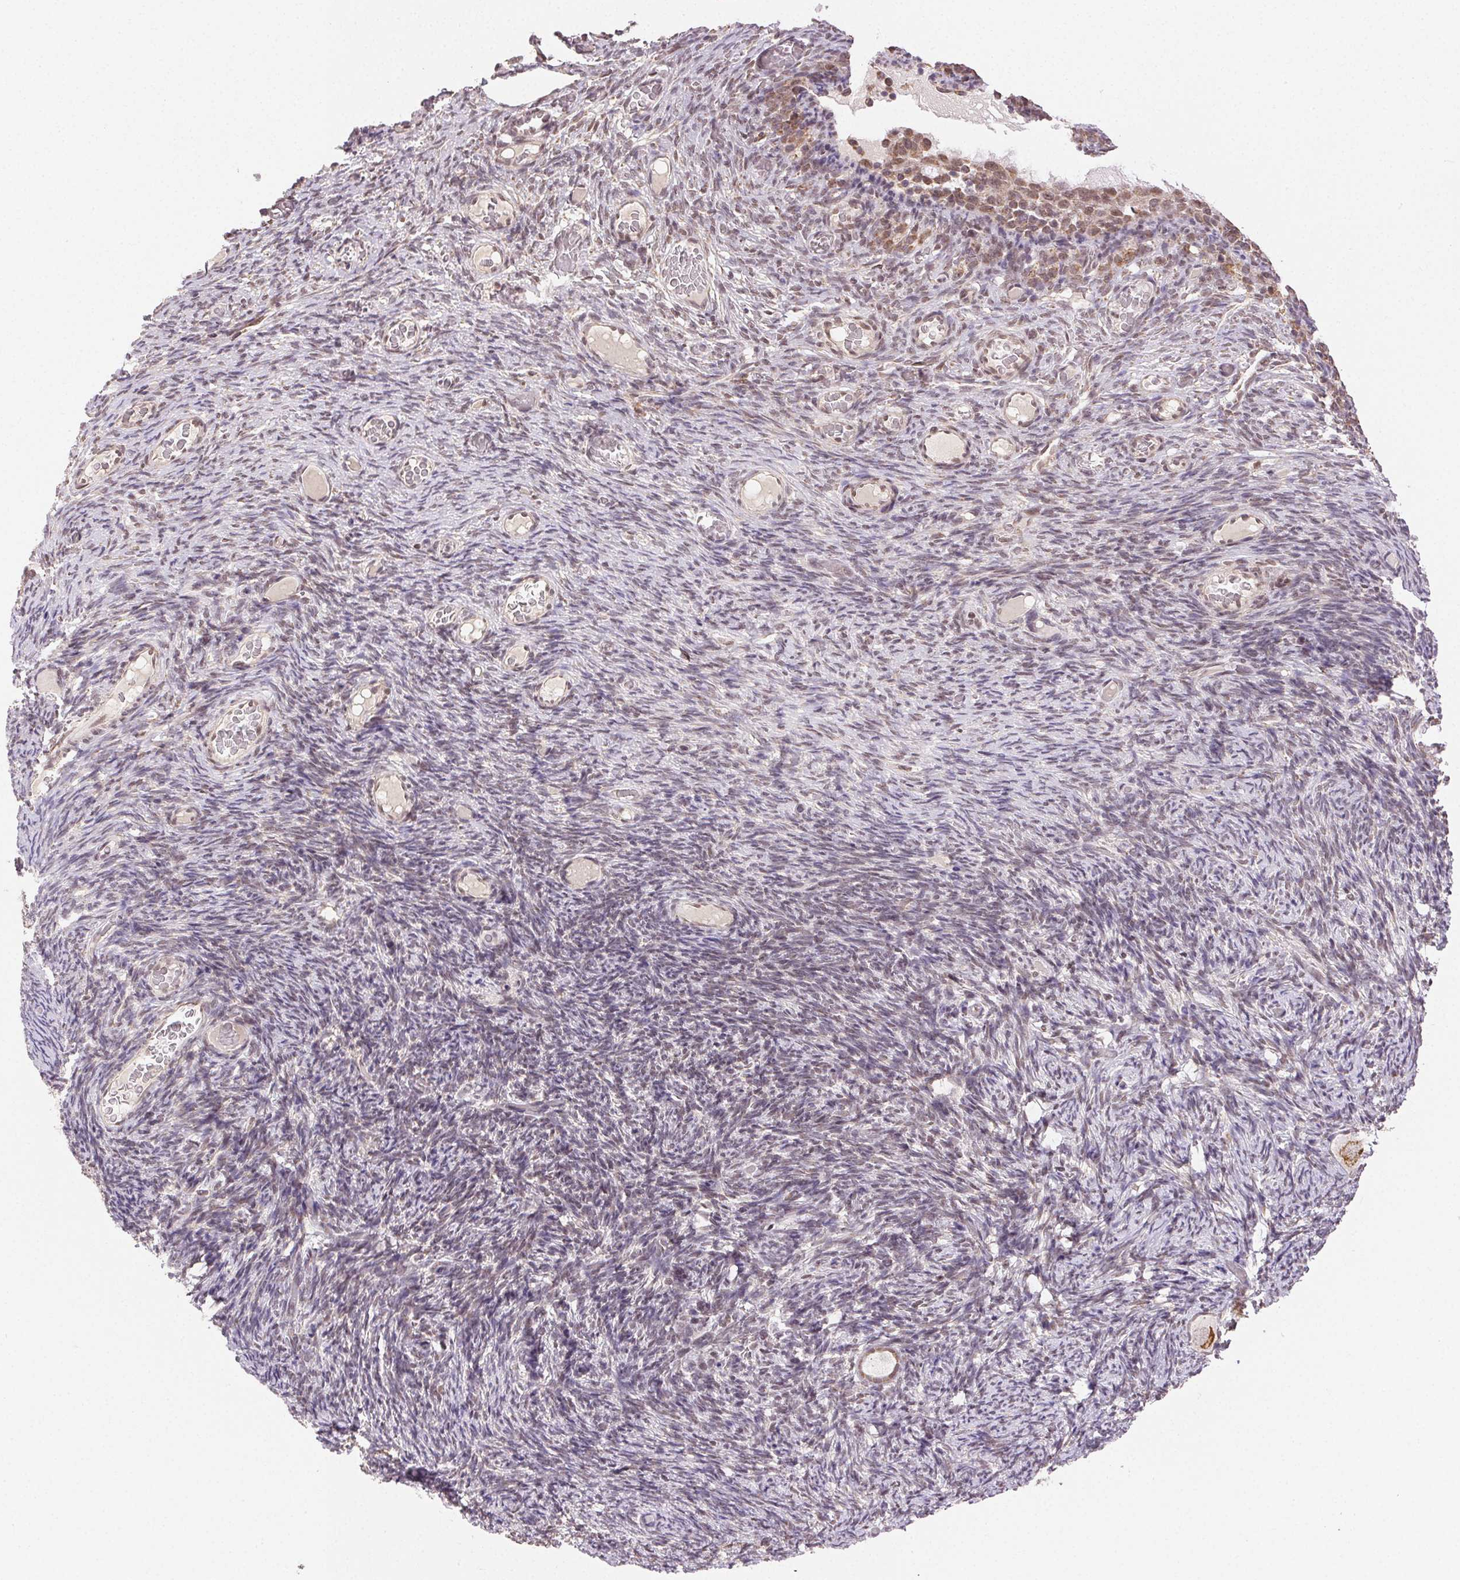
{"staining": {"intensity": "strong", "quantity": "25%-75%", "location": "cytoplasmic/membranous"}, "tissue": "ovary", "cell_type": "Follicle cells", "image_type": "normal", "snomed": [{"axis": "morphology", "description": "Normal tissue, NOS"}, {"axis": "topography", "description": "Ovary"}], "caption": "A photomicrograph of human ovary stained for a protein displays strong cytoplasmic/membranous brown staining in follicle cells. (Stains: DAB in brown, nuclei in blue, Microscopy: brightfield microscopy at high magnification).", "gene": "PIWIL4", "patient": {"sex": "female", "age": 34}}